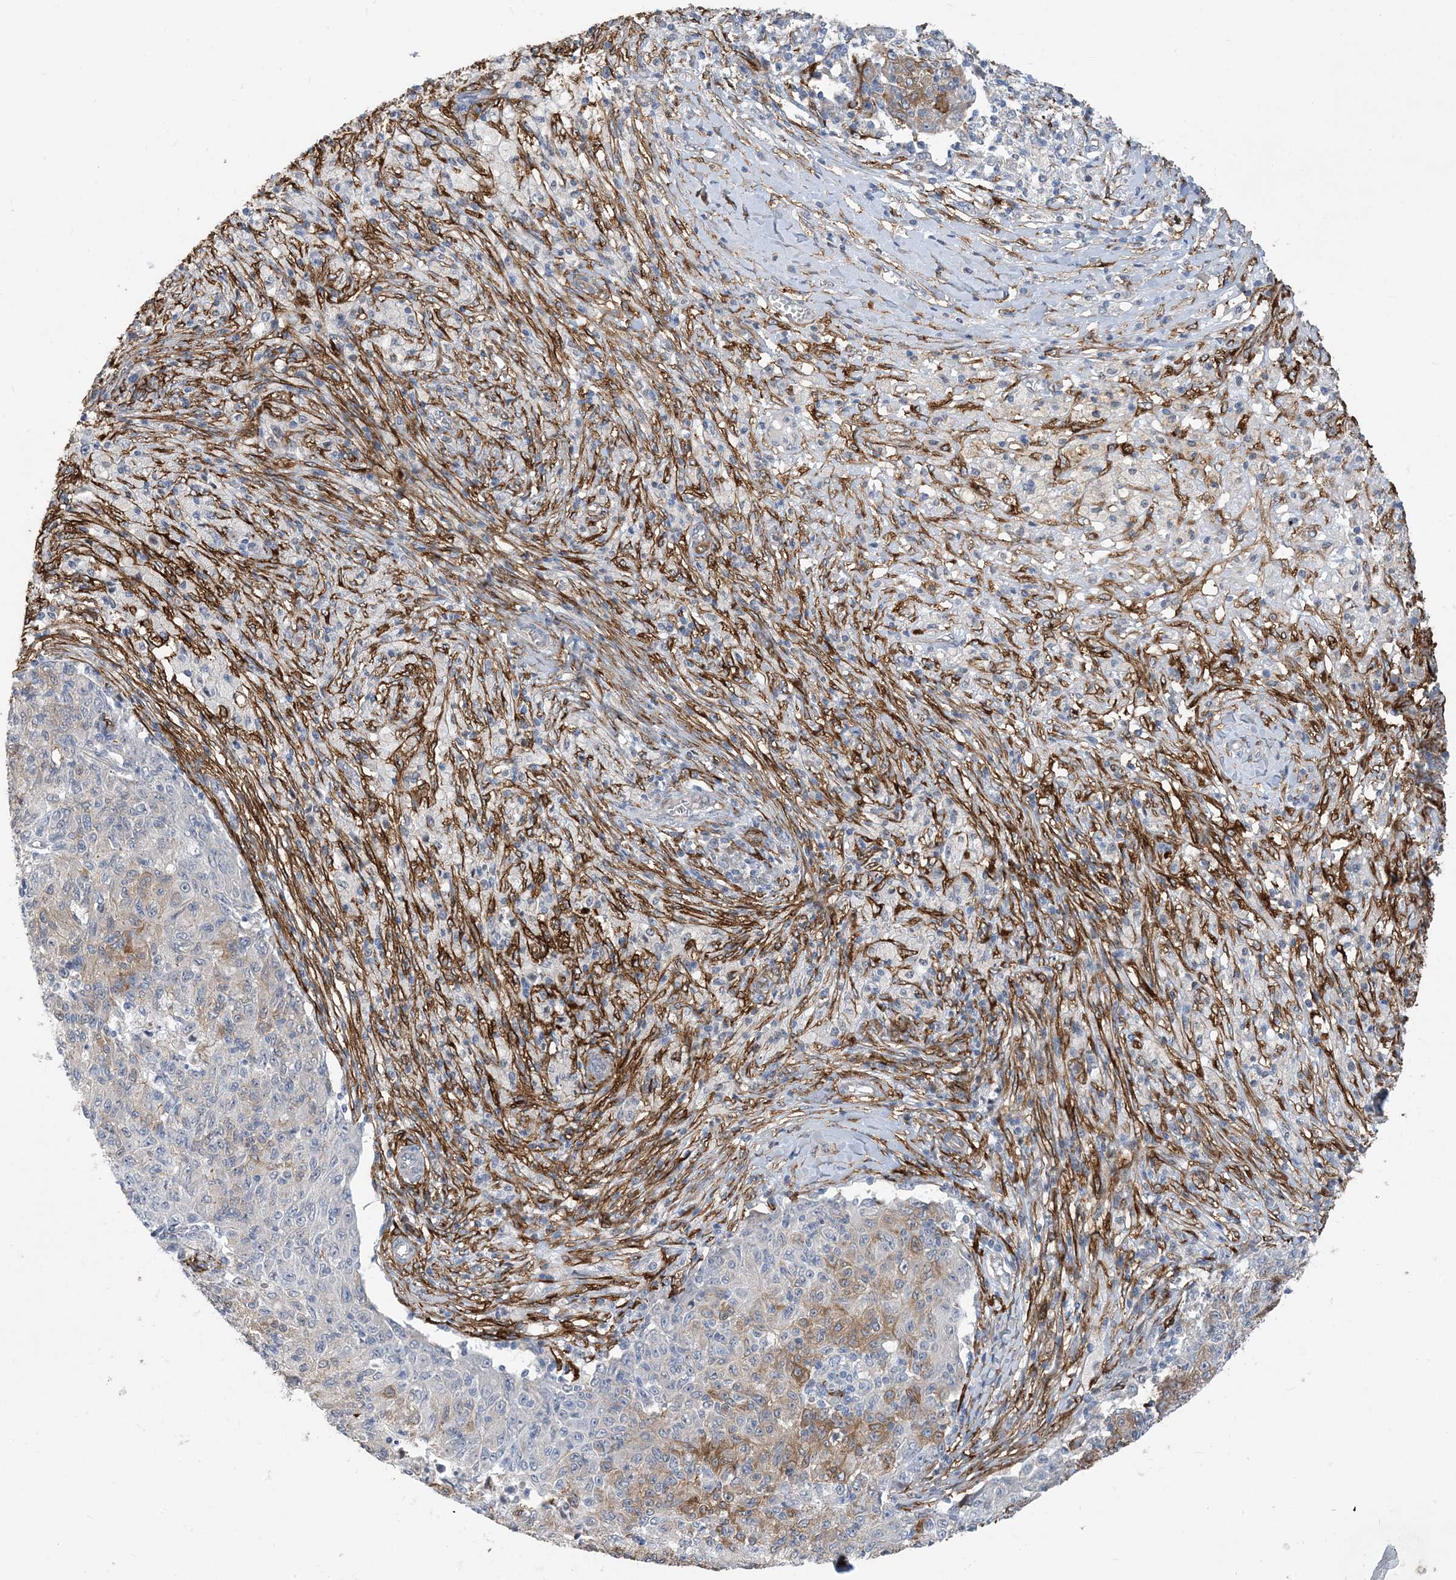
{"staining": {"intensity": "moderate", "quantity": "<25%", "location": "cytoplasmic/membranous"}, "tissue": "ovarian cancer", "cell_type": "Tumor cells", "image_type": "cancer", "snomed": [{"axis": "morphology", "description": "Carcinoma, endometroid"}, {"axis": "topography", "description": "Ovary"}], "caption": "The photomicrograph exhibits staining of ovarian cancer (endometroid carcinoma), revealing moderate cytoplasmic/membranous protein expression (brown color) within tumor cells.", "gene": "EIF2A", "patient": {"sex": "female", "age": 42}}